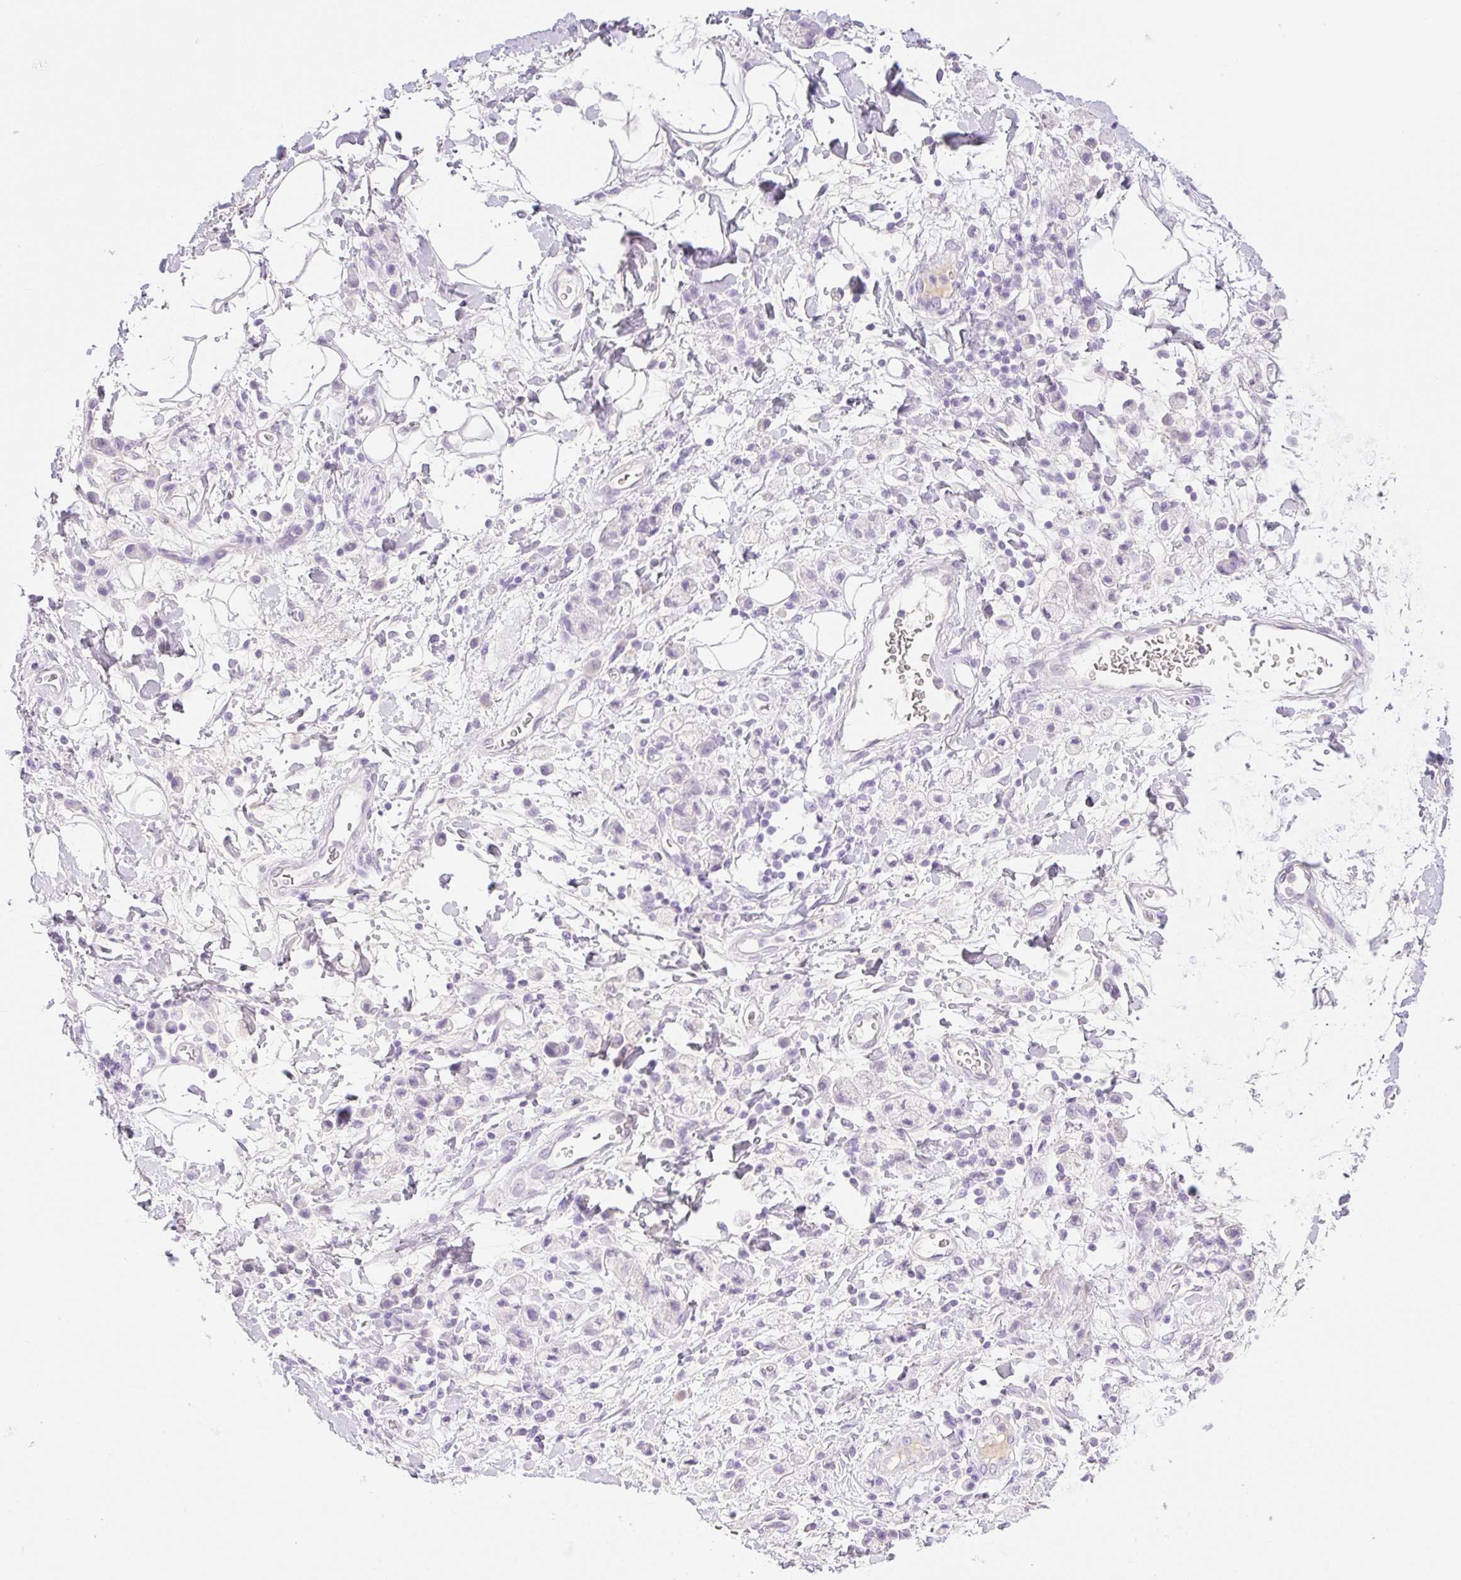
{"staining": {"intensity": "negative", "quantity": "none", "location": "none"}, "tissue": "stomach cancer", "cell_type": "Tumor cells", "image_type": "cancer", "snomed": [{"axis": "morphology", "description": "Adenocarcinoma, NOS"}, {"axis": "topography", "description": "Stomach"}], "caption": "Tumor cells are negative for brown protein staining in adenocarcinoma (stomach). (Stains: DAB (3,3'-diaminobenzidine) immunohistochemistry (IHC) with hematoxylin counter stain, Microscopy: brightfield microscopy at high magnification).", "gene": "PALM3", "patient": {"sex": "male", "age": 77}}